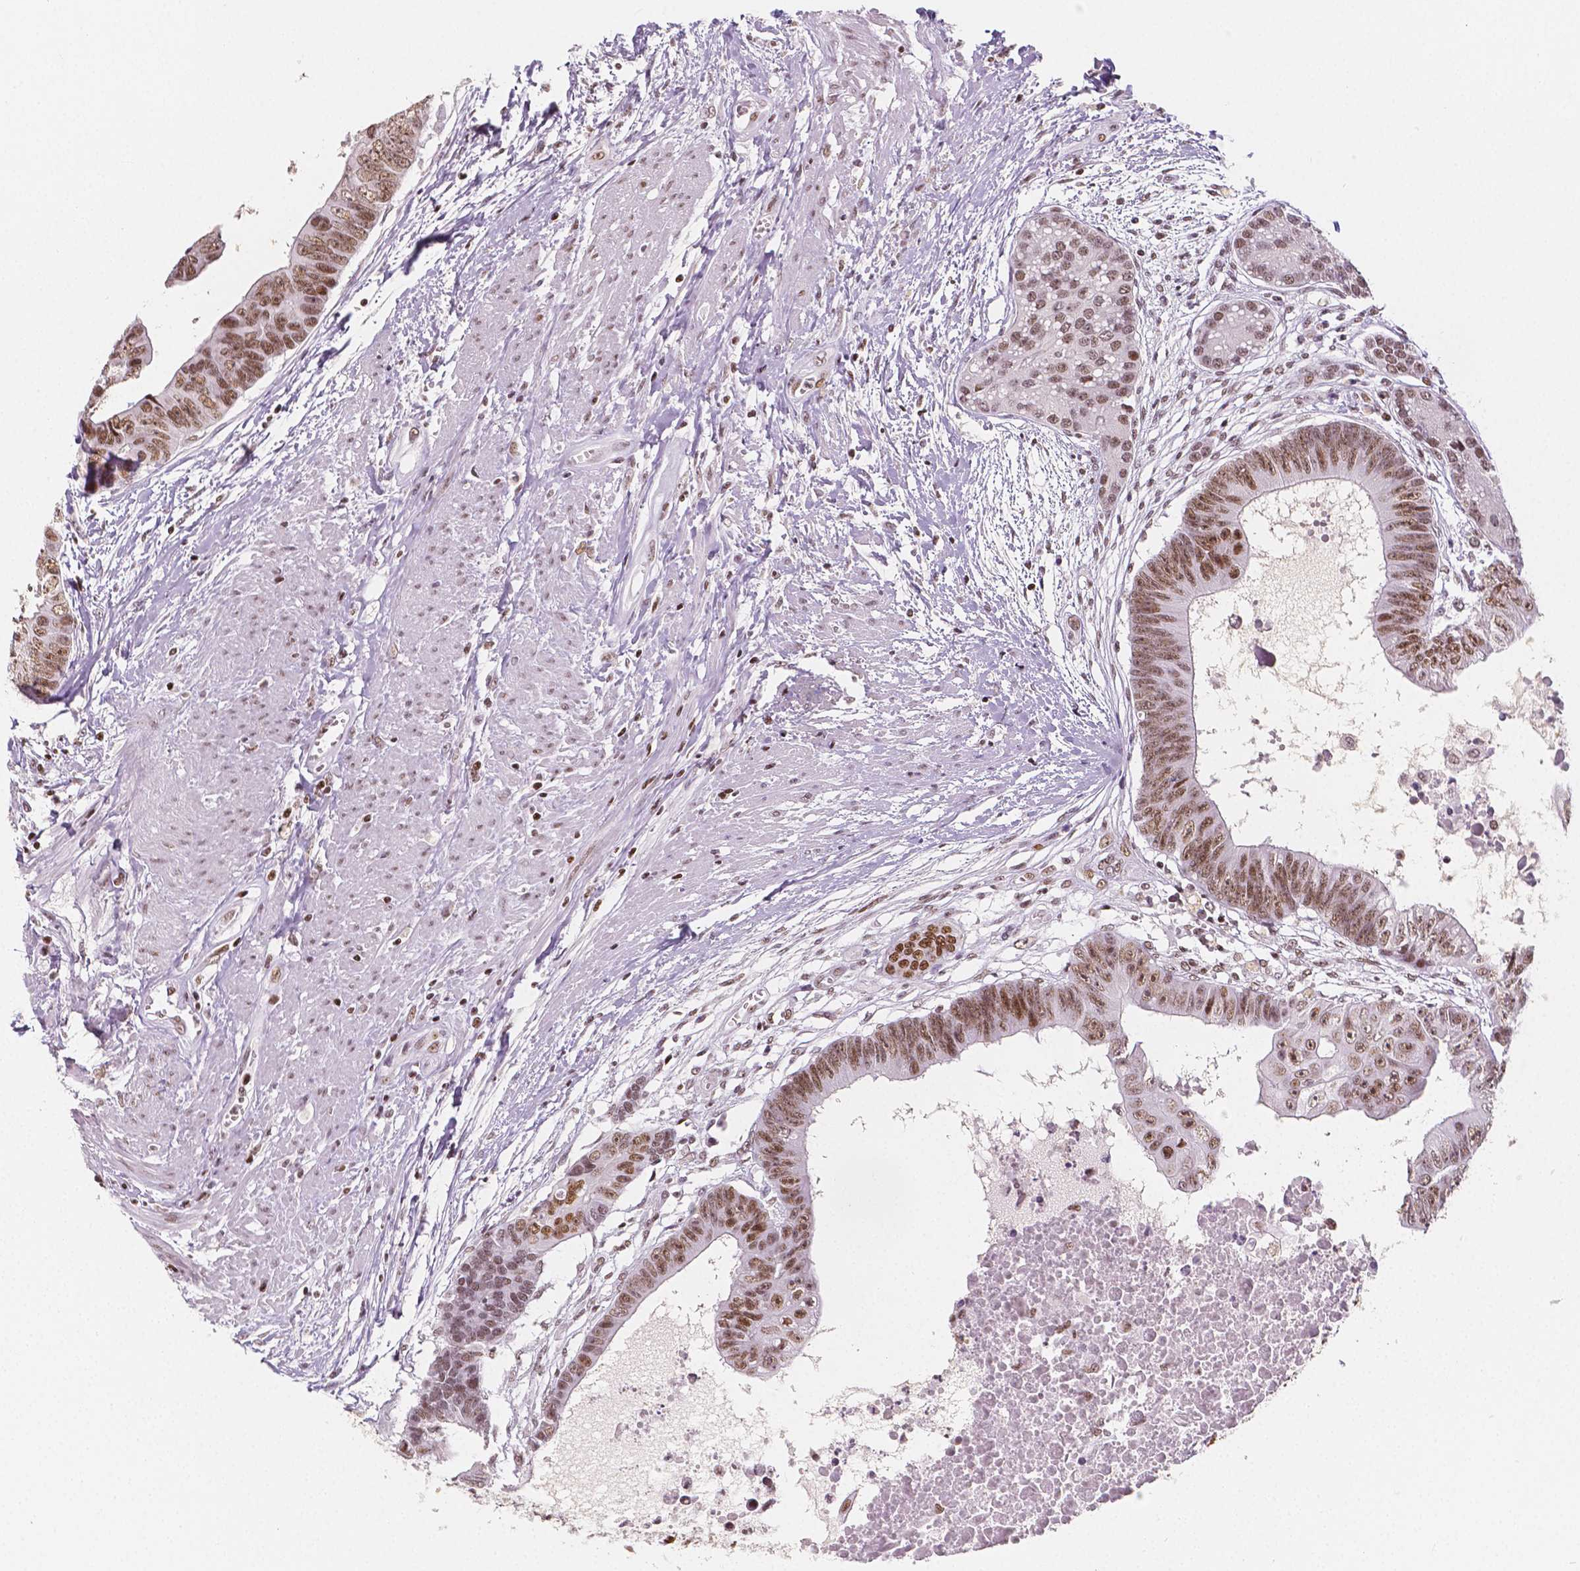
{"staining": {"intensity": "moderate", "quantity": ">75%", "location": "nuclear"}, "tissue": "colorectal cancer", "cell_type": "Tumor cells", "image_type": "cancer", "snomed": [{"axis": "morphology", "description": "Adenocarcinoma, NOS"}, {"axis": "topography", "description": "Rectum"}], "caption": "A brown stain shows moderate nuclear positivity of a protein in colorectal adenocarcinoma tumor cells. Nuclei are stained in blue.", "gene": "HDAC1", "patient": {"sex": "male", "age": 63}}